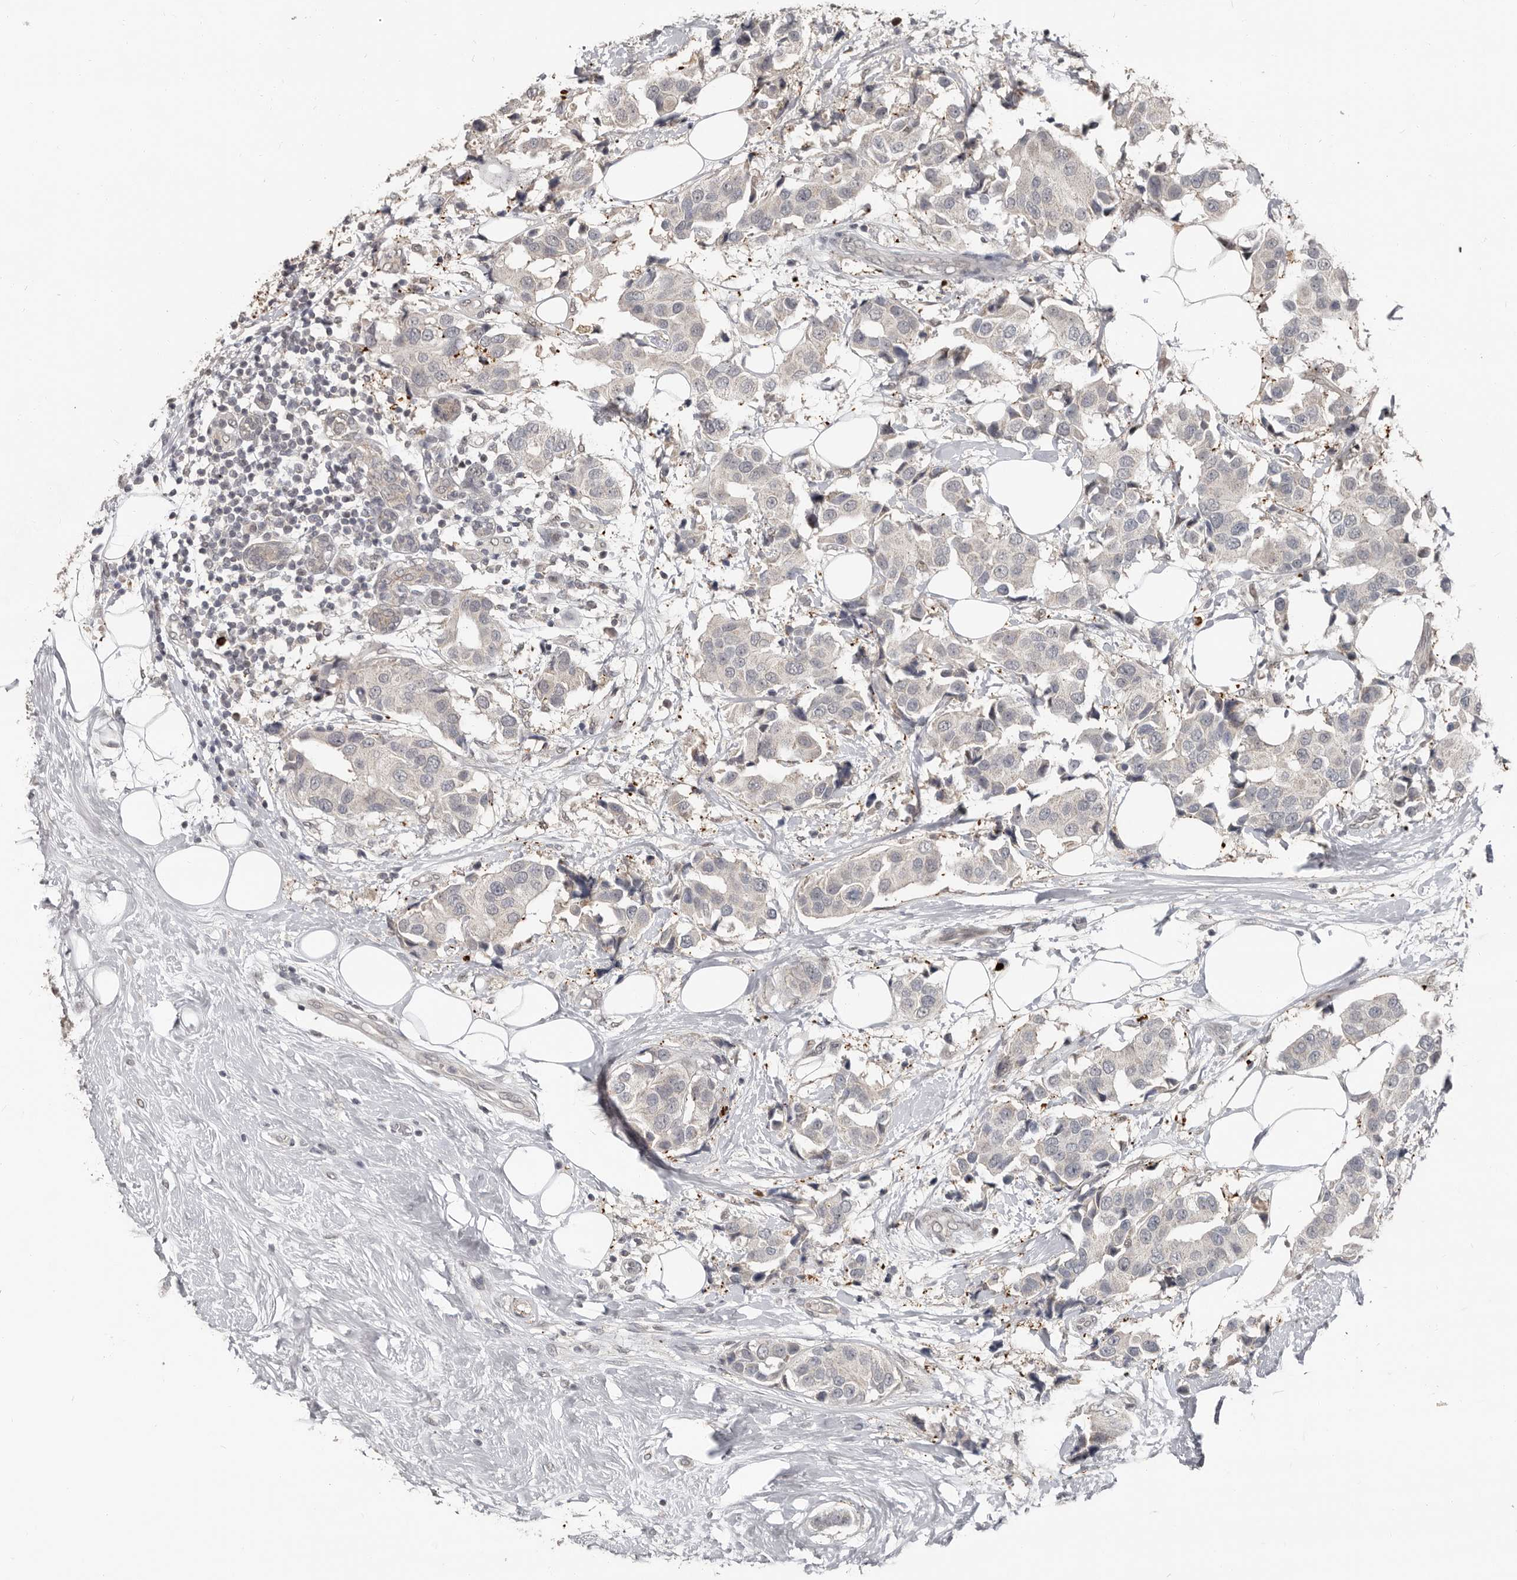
{"staining": {"intensity": "negative", "quantity": "none", "location": "none"}, "tissue": "breast cancer", "cell_type": "Tumor cells", "image_type": "cancer", "snomed": [{"axis": "morphology", "description": "Normal tissue, NOS"}, {"axis": "morphology", "description": "Duct carcinoma"}, {"axis": "topography", "description": "Breast"}], "caption": "Breast cancer (infiltrating ductal carcinoma) was stained to show a protein in brown. There is no significant positivity in tumor cells.", "gene": "APOL6", "patient": {"sex": "female", "age": 39}}